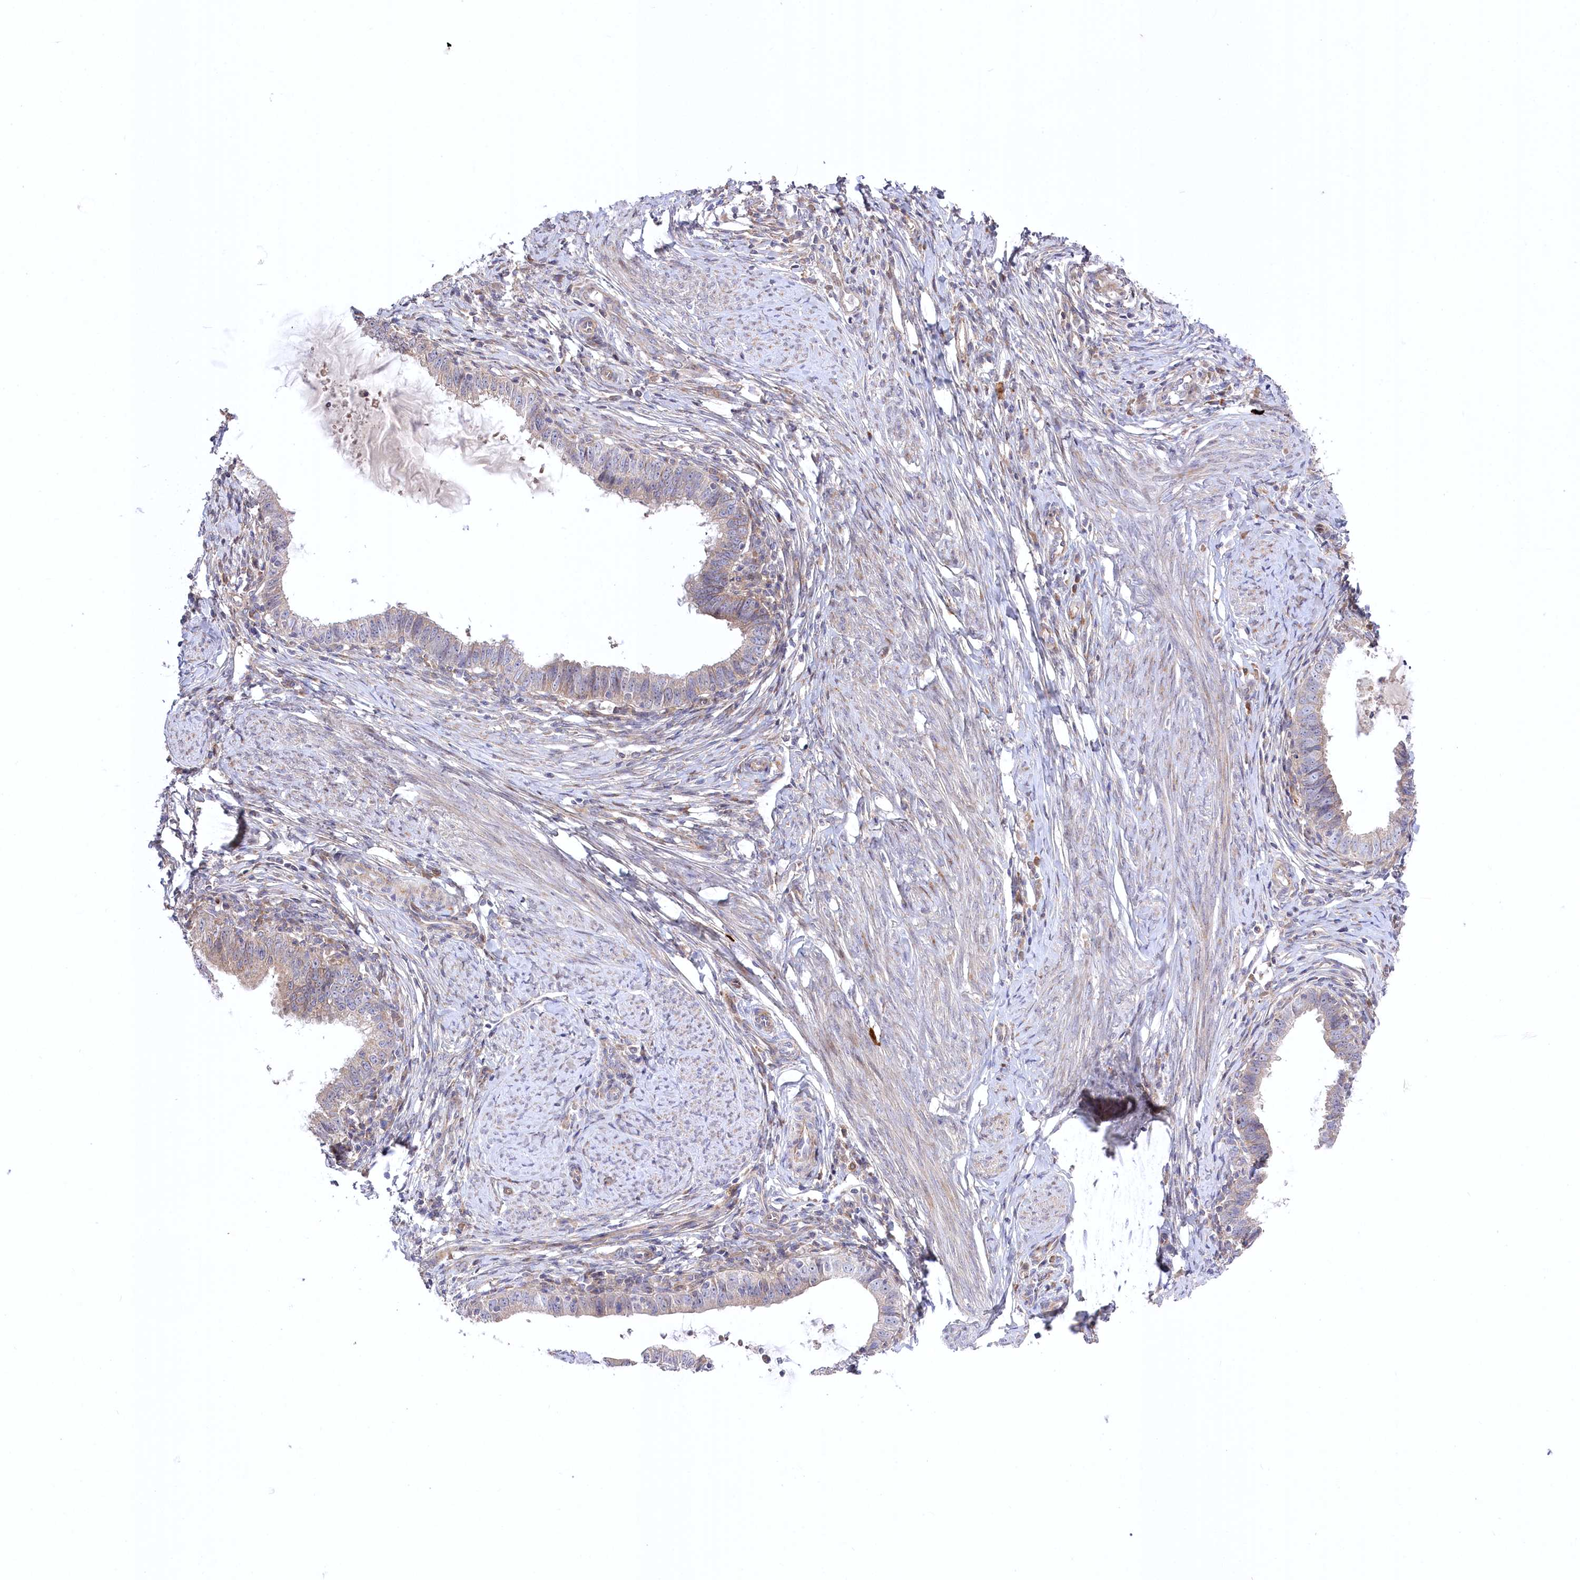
{"staining": {"intensity": "weak", "quantity": "<25%", "location": "cytoplasmic/membranous"}, "tissue": "cervical cancer", "cell_type": "Tumor cells", "image_type": "cancer", "snomed": [{"axis": "morphology", "description": "Adenocarcinoma, NOS"}, {"axis": "topography", "description": "Cervix"}], "caption": "Cervical cancer was stained to show a protein in brown. There is no significant expression in tumor cells. (Brightfield microscopy of DAB (3,3'-diaminobenzidine) immunohistochemistry at high magnification).", "gene": "TRUB1", "patient": {"sex": "female", "age": 36}}